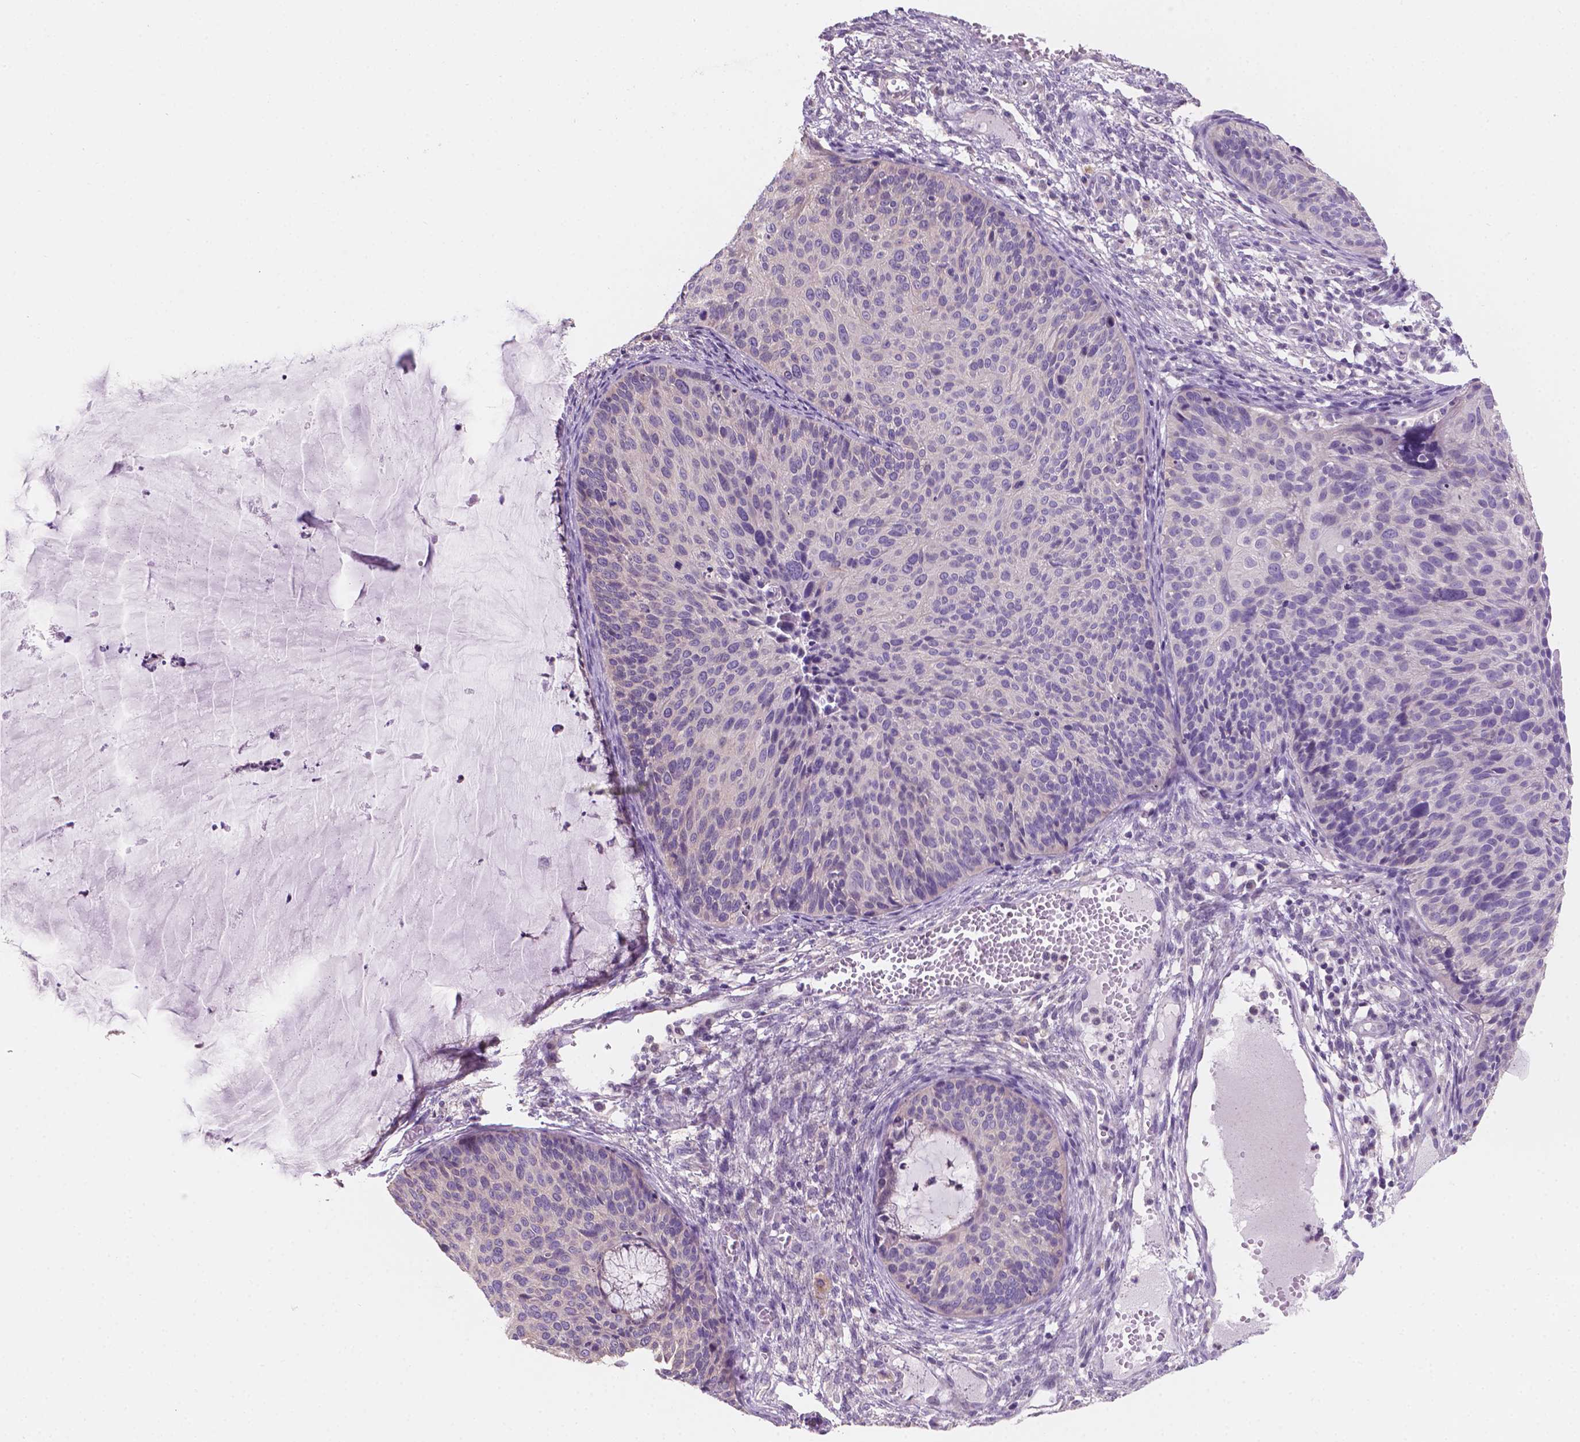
{"staining": {"intensity": "negative", "quantity": "none", "location": "none"}, "tissue": "cervical cancer", "cell_type": "Tumor cells", "image_type": "cancer", "snomed": [{"axis": "morphology", "description": "Squamous cell carcinoma, NOS"}, {"axis": "topography", "description": "Cervix"}], "caption": "Immunohistochemical staining of cervical cancer exhibits no significant staining in tumor cells.", "gene": "SBSN", "patient": {"sex": "female", "age": 36}}